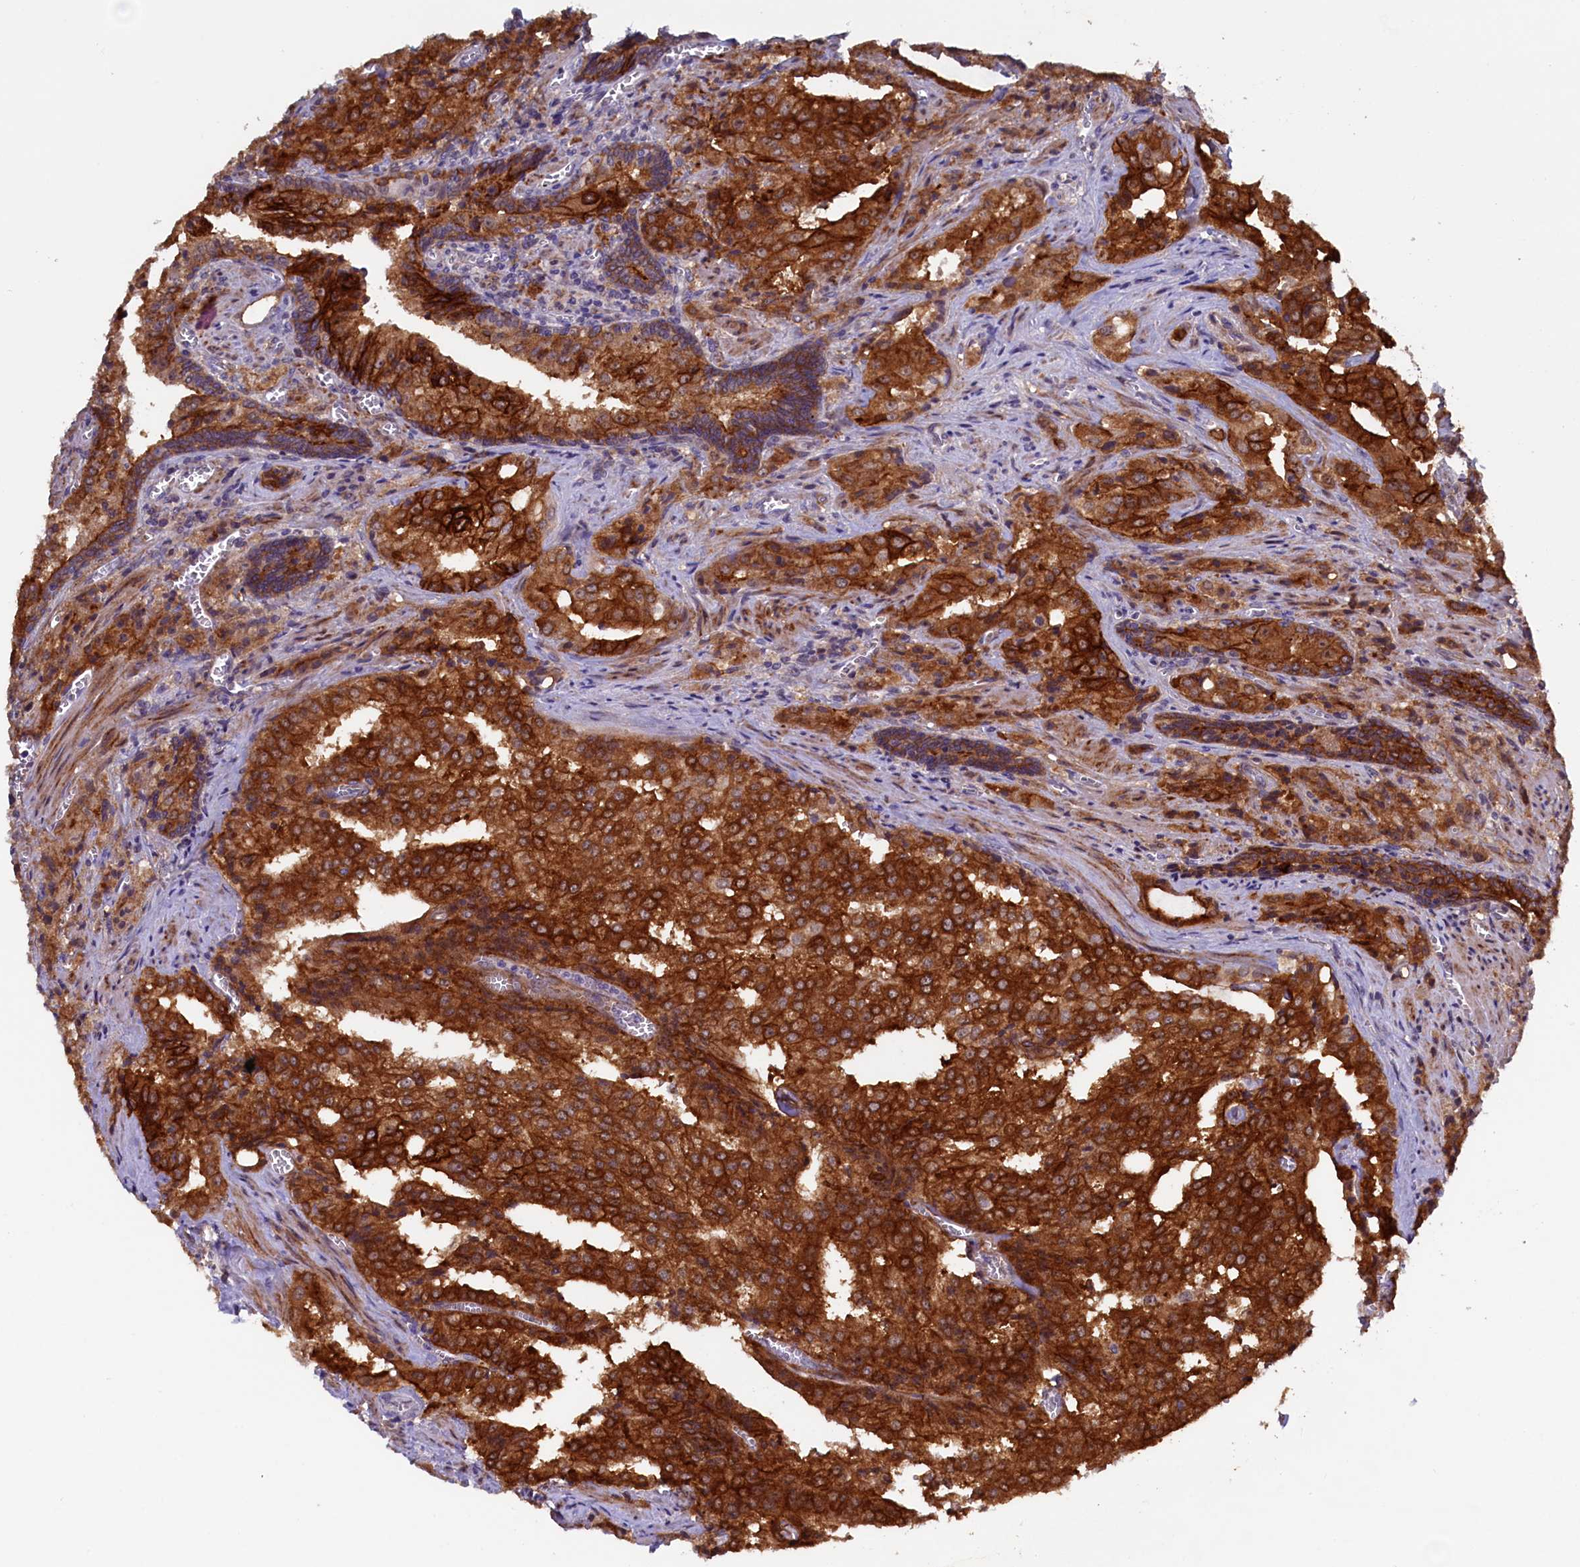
{"staining": {"intensity": "strong", "quantity": ">75%", "location": "cytoplasmic/membranous"}, "tissue": "prostate cancer", "cell_type": "Tumor cells", "image_type": "cancer", "snomed": [{"axis": "morphology", "description": "Adenocarcinoma, High grade"}, {"axis": "topography", "description": "Prostate"}], "caption": "Prostate adenocarcinoma (high-grade) stained with a brown dye exhibits strong cytoplasmic/membranous positive positivity in about >75% of tumor cells.", "gene": "PACSIN3", "patient": {"sex": "male", "age": 68}}